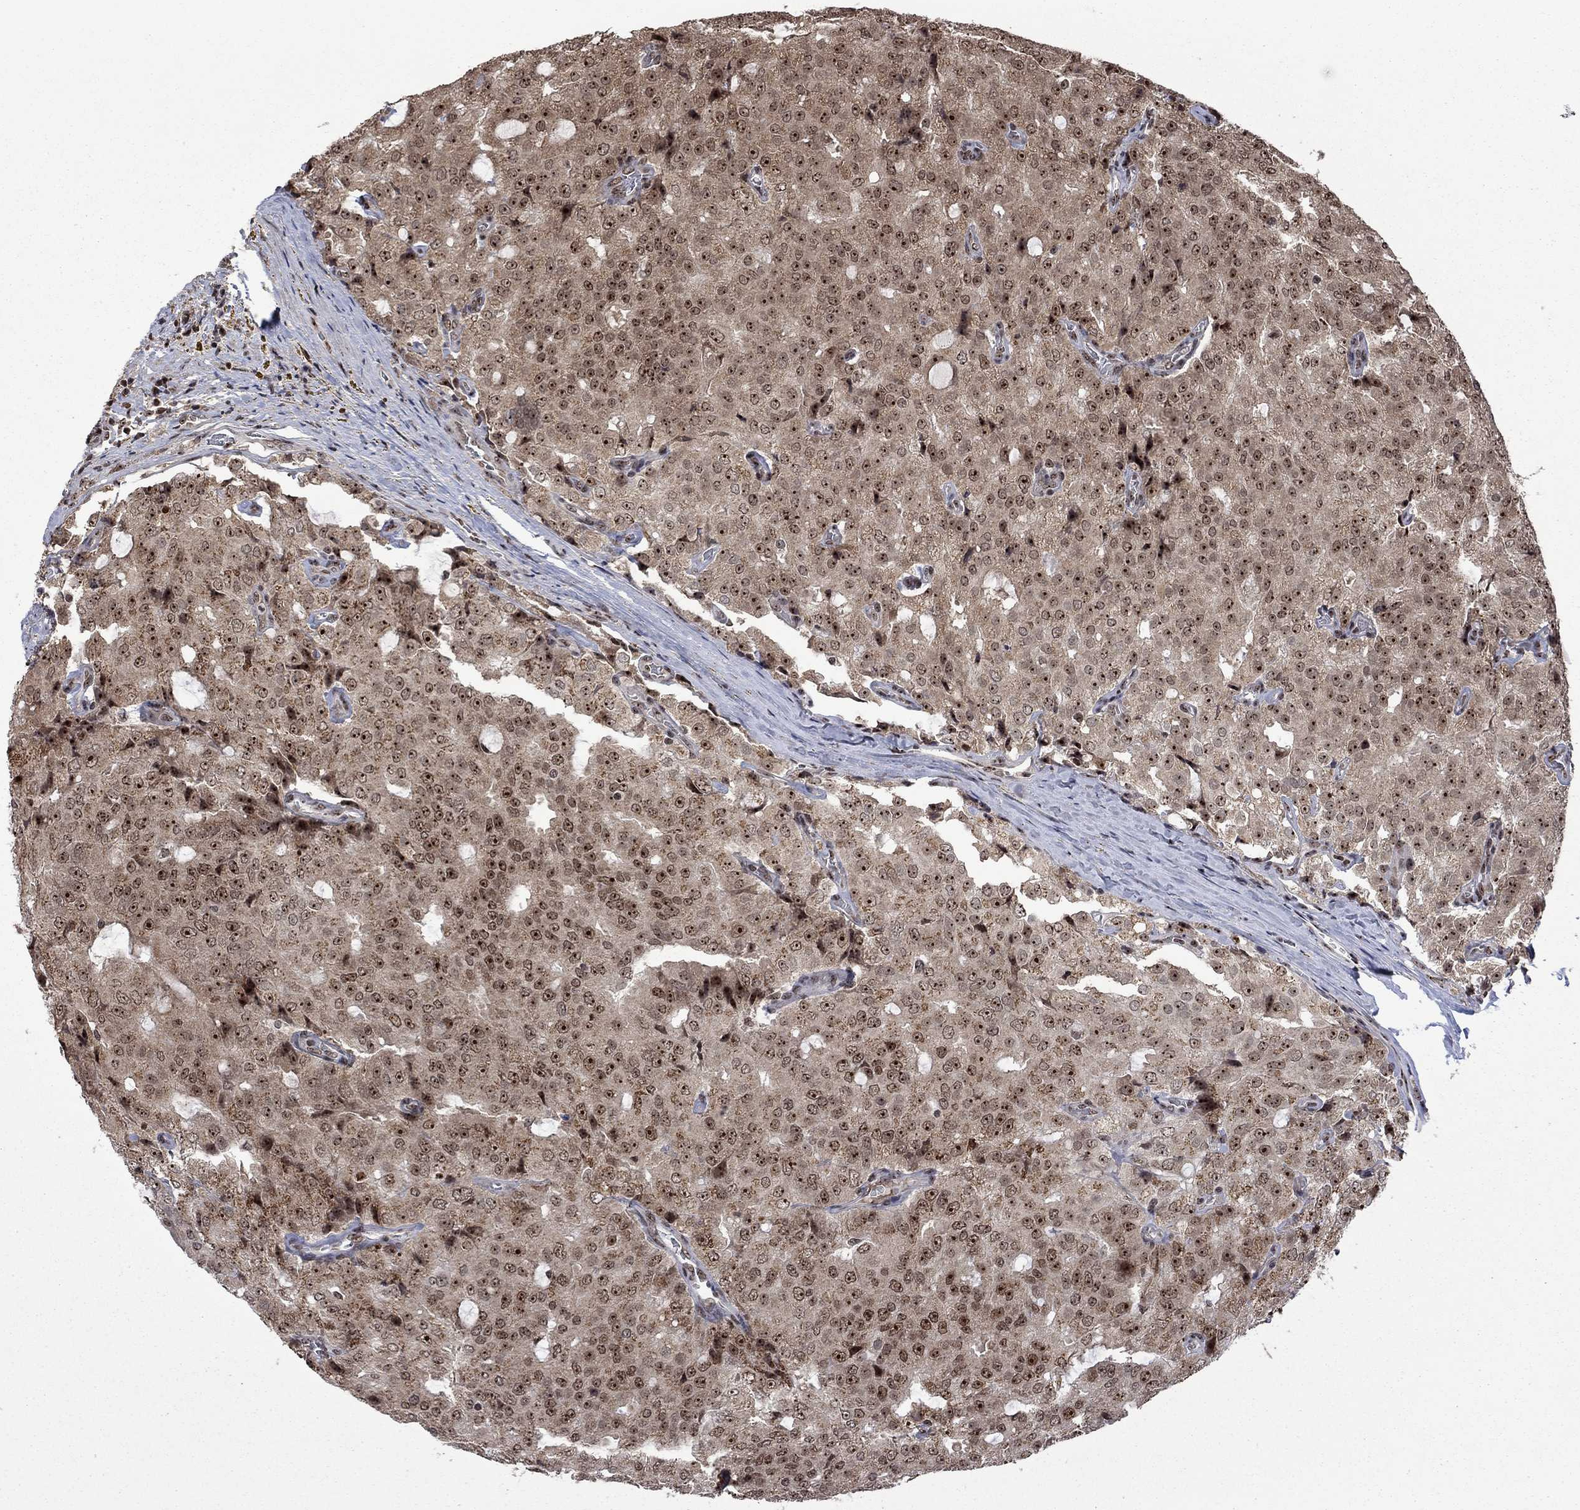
{"staining": {"intensity": "moderate", "quantity": "25%-75%", "location": "nuclear"}, "tissue": "prostate cancer", "cell_type": "Tumor cells", "image_type": "cancer", "snomed": [{"axis": "morphology", "description": "Adenocarcinoma, NOS"}, {"axis": "topography", "description": "Prostate and seminal vesicle, NOS"}, {"axis": "topography", "description": "Prostate"}], "caption": "Immunohistochemistry of prostate cancer displays medium levels of moderate nuclear expression in about 25%-75% of tumor cells. (DAB (3,3'-diaminobenzidine) = brown stain, brightfield microscopy at high magnification).", "gene": "FBL", "patient": {"sex": "male", "age": 67}}